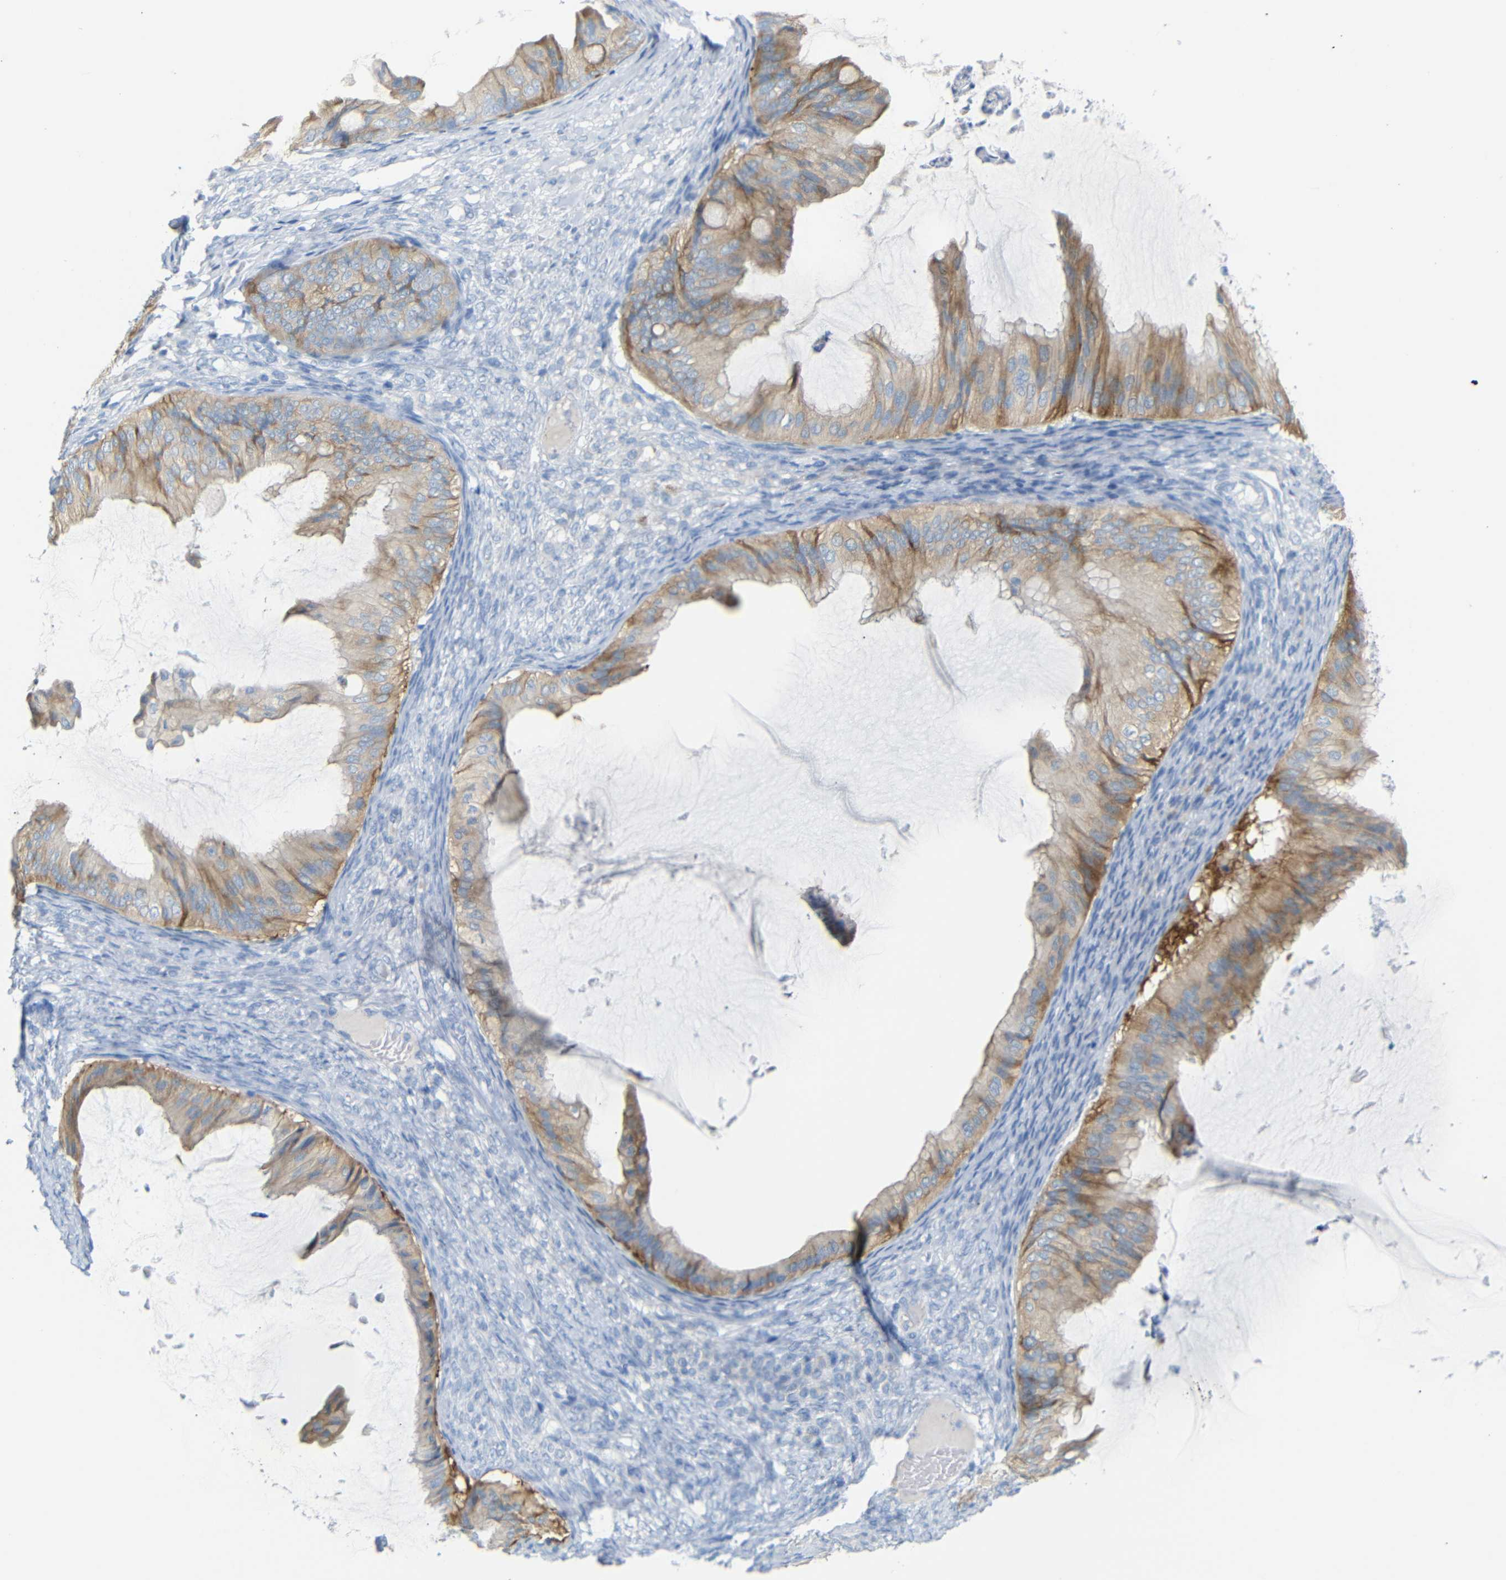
{"staining": {"intensity": "moderate", "quantity": "25%-75%", "location": "cytoplasmic/membranous"}, "tissue": "ovarian cancer", "cell_type": "Tumor cells", "image_type": "cancer", "snomed": [{"axis": "morphology", "description": "Cystadenocarcinoma, mucinous, NOS"}, {"axis": "topography", "description": "Ovary"}], "caption": "Tumor cells reveal medium levels of moderate cytoplasmic/membranous positivity in about 25%-75% of cells in ovarian cancer (mucinous cystadenocarcinoma).", "gene": "FCRL1", "patient": {"sex": "female", "age": 61}}